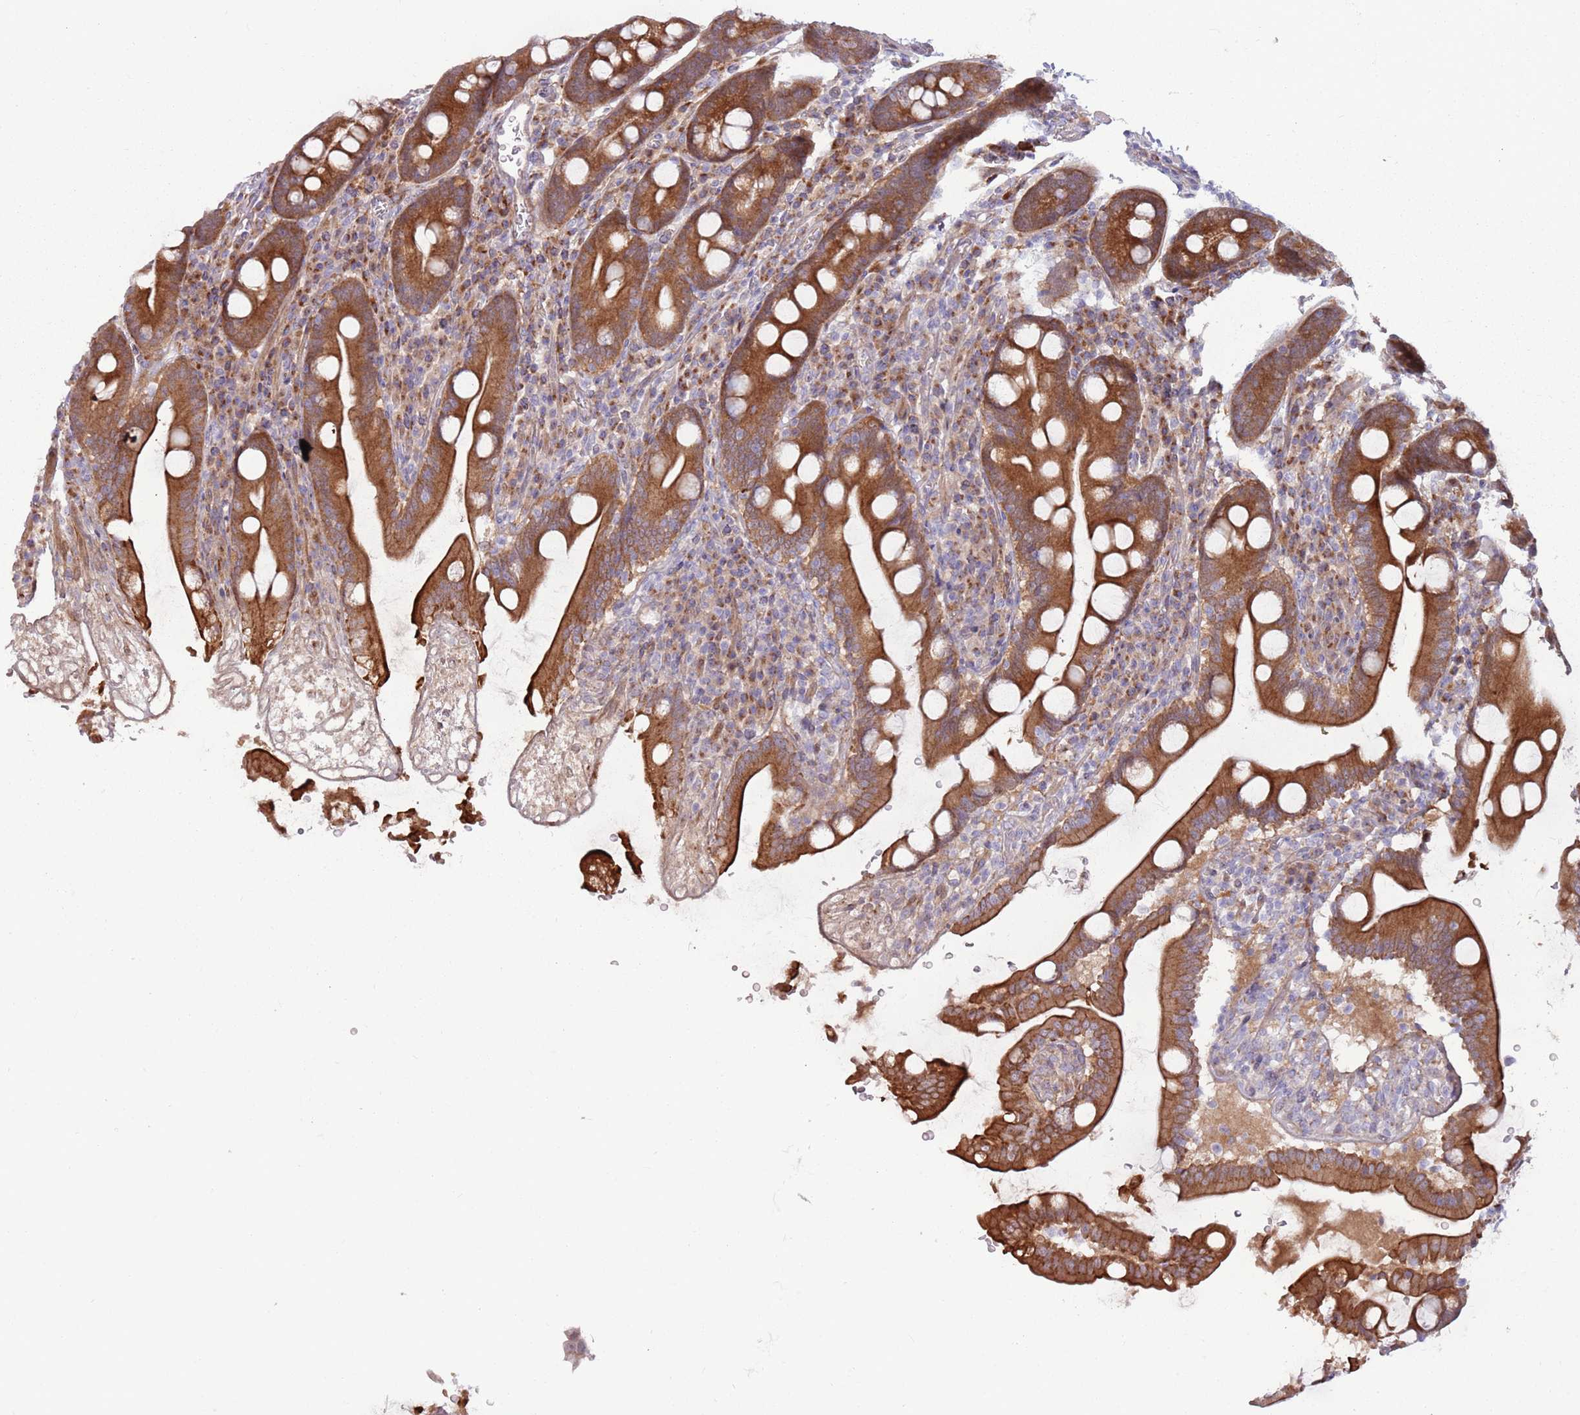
{"staining": {"intensity": "strong", "quantity": ">75%", "location": "cytoplasmic/membranous"}, "tissue": "duodenum", "cell_type": "Glandular cells", "image_type": "normal", "snomed": [{"axis": "morphology", "description": "Normal tissue, NOS"}, {"axis": "topography", "description": "Duodenum"}], "caption": "Duodenum stained with DAB (3,3'-diaminobenzidine) IHC shows high levels of strong cytoplasmic/membranous positivity in approximately >75% of glandular cells.", "gene": "CCDC150", "patient": {"sex": "male", "age": 35}}